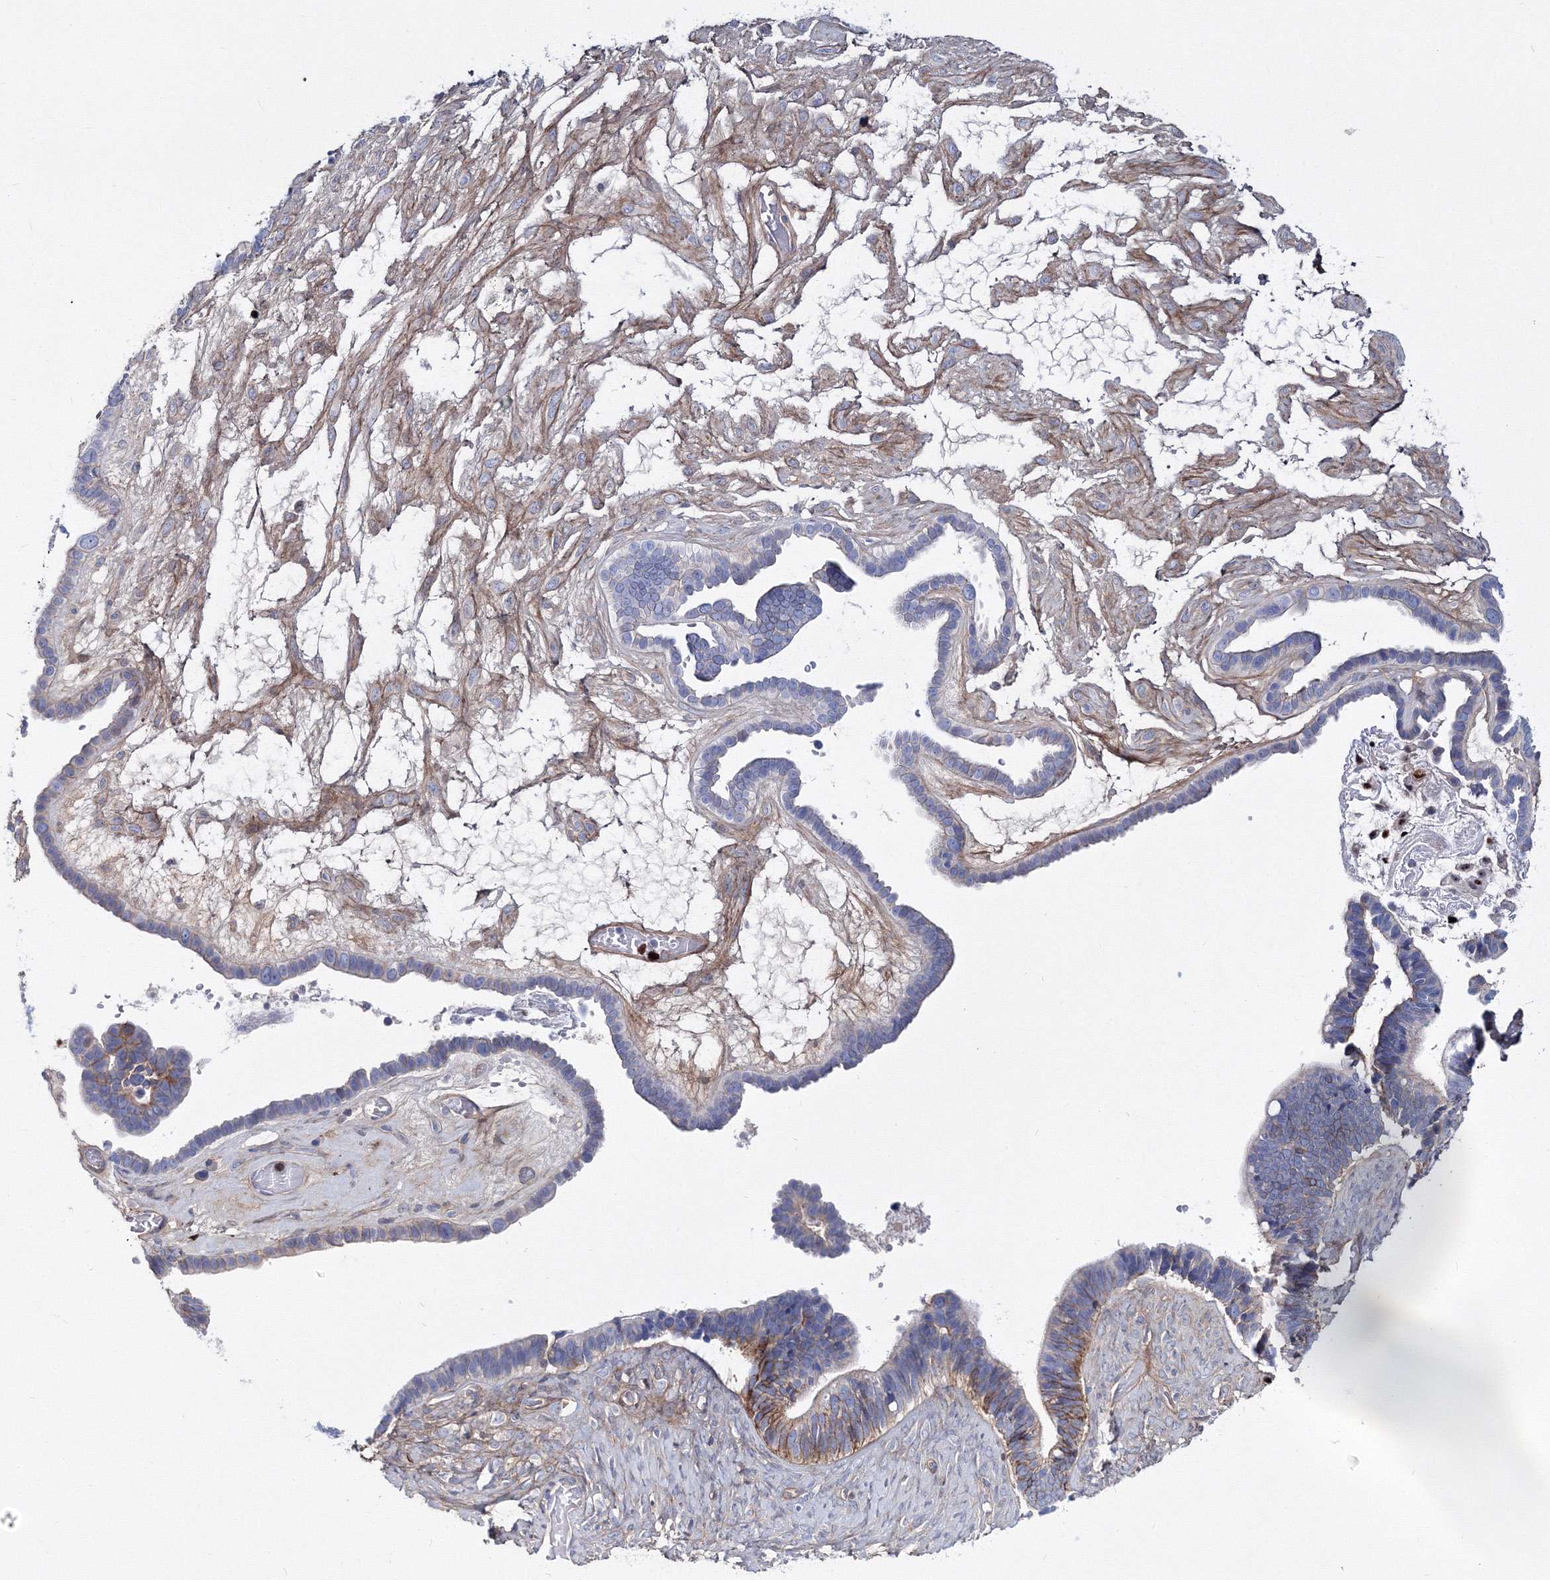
{"staining": {"intensity": "moderate", "quantity": "<25%", "location": "cytoplasmic/membranous"}, "tissue": "ovarian cancer", "cell_type": "Tumor cells", "image_type": "cancer", "snomed": [{"axis": "morphology", "description": "Cystadenocarcinoma, serous, NOS"}, {"axis": "topography", "description": "Ovary"}], "caption": "This is an image of immunohistochemistry staining of ovarian serous cystadenocarcinoma, which shows moderate positivity in the cytoplasmic/membranous of tumor cells.", "gene": "C11orf52", "patient": {"sex": "female", "age": 56}}